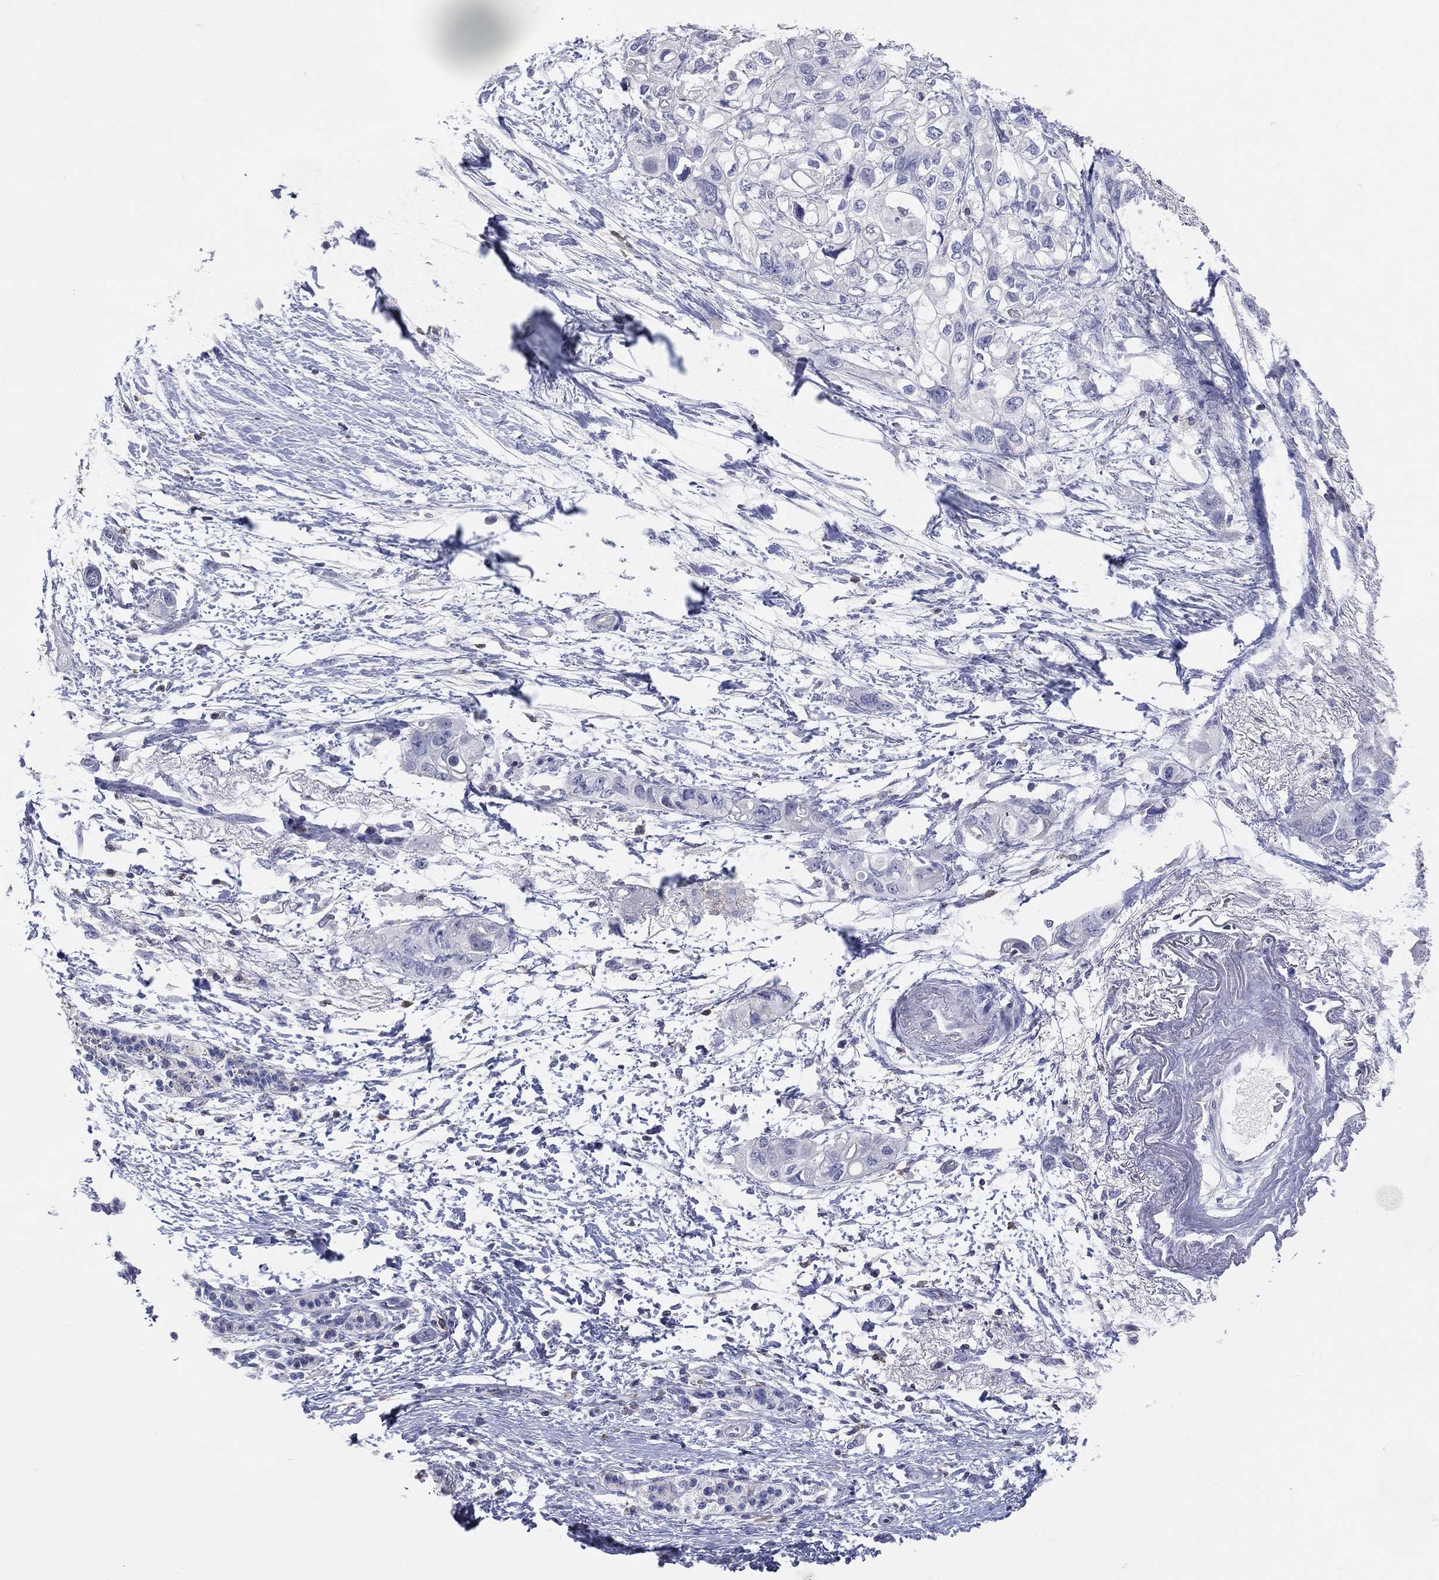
{"staining": {"intensity": "negative", "quantity": "none", "location": "none"}, "tissue": "pancreatic cancer", "cell_type": "Tumor cells", "image_type": "cancer", "snomed": [{"axis": "morphology", "description": "Adenocarcinoma, NOS"}, {"axis": "topography", "description": "Pancreas"}], "caption": "Pancreatic cancer was stained to show a protein in brown. There is no significant expression in tumor cells. Brightfield microscopy of immunohistochemistry (IHC) stained with DAB (brown) and hematoxylin (blue), captured at high magnification.", "gene": "LAT", "patient": {"sex": "female", "age": 72}}